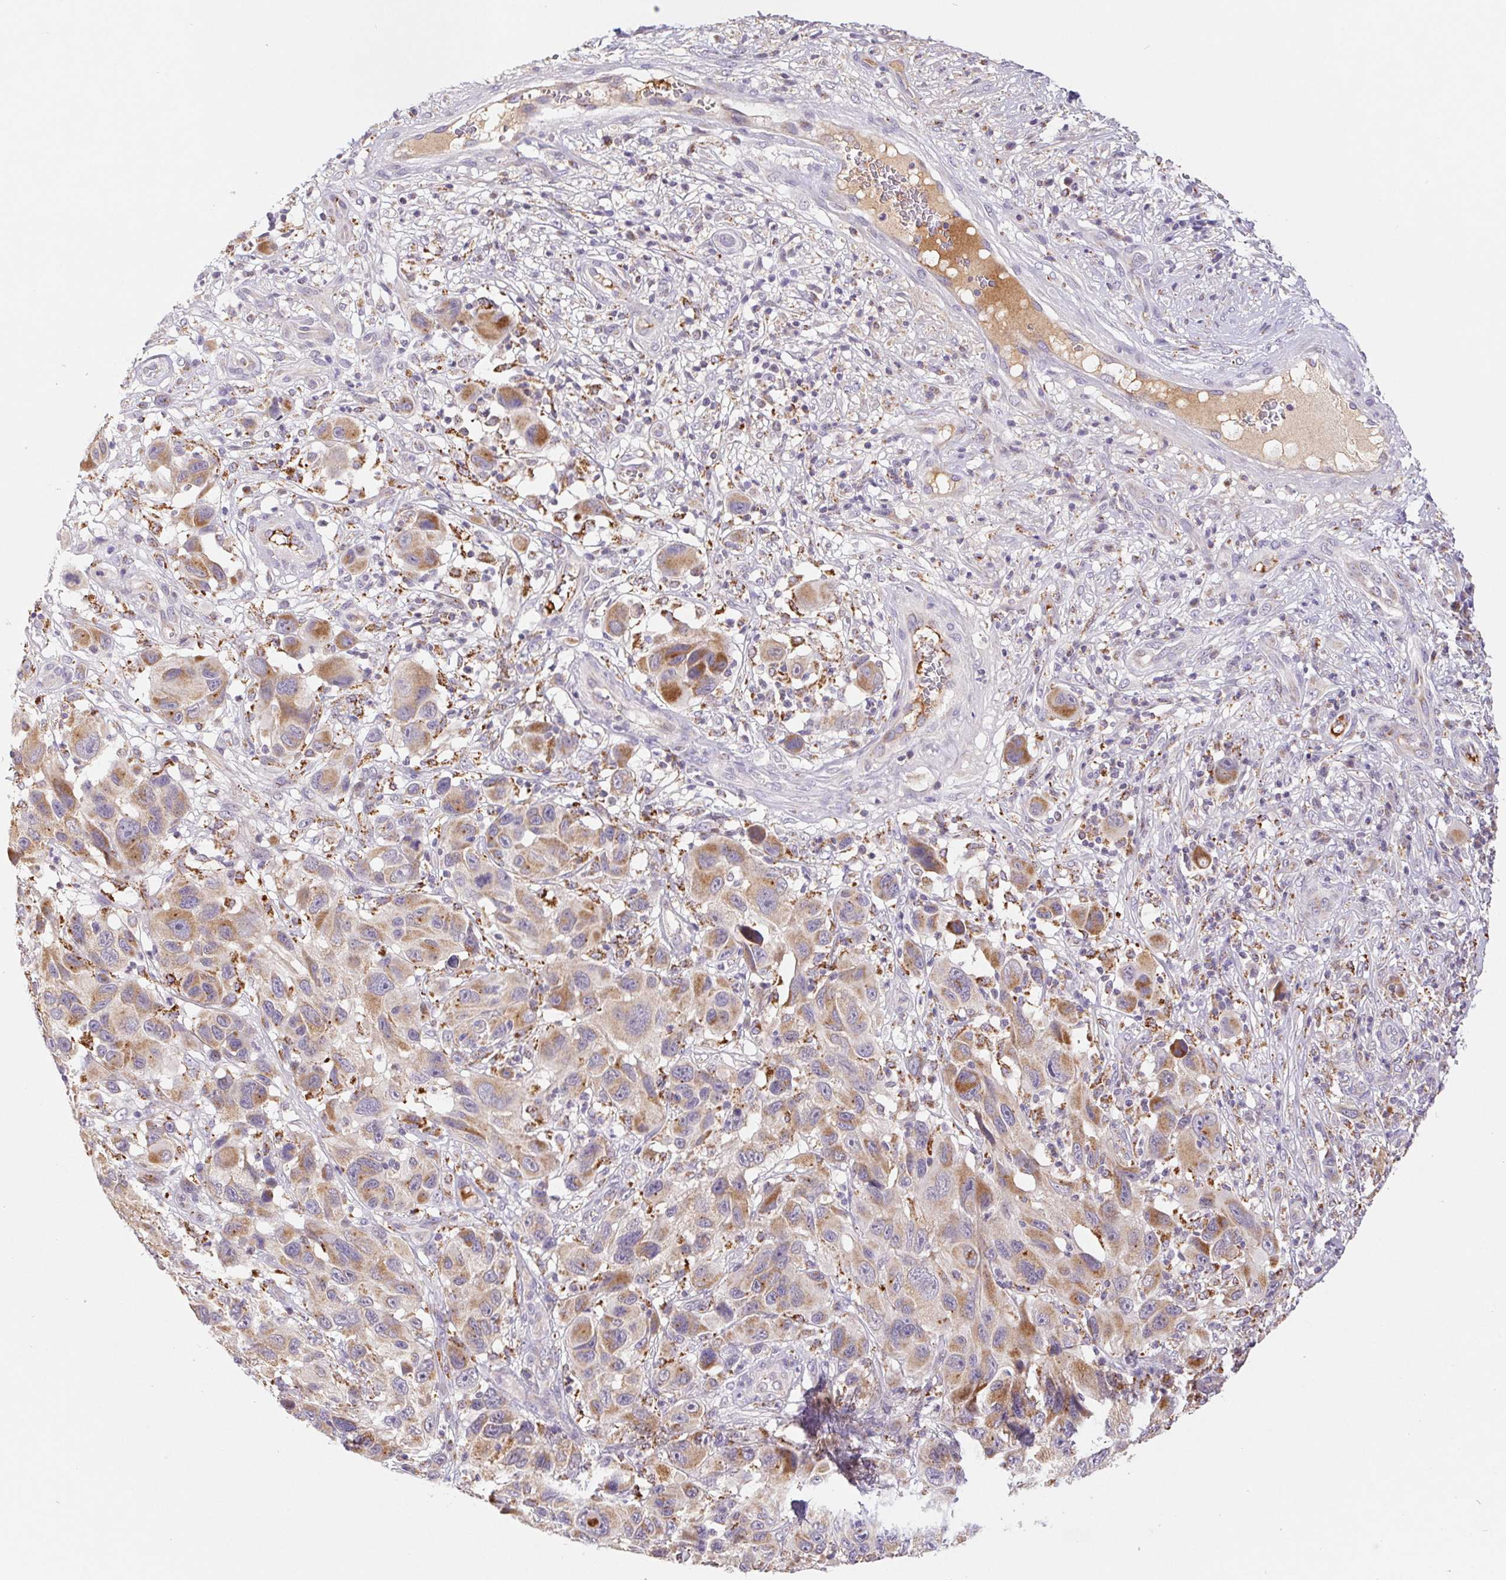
{"staining": {"intensity": "moderate", "quantity": "25%-75%", "location": "cytoplasmic/membranous"}, "tissue": "melanoma", "cell_type": "Tumor cells", "image_type": "cancer", "snomed": [{"axis": "morphology", "description": "Malignant melanoma, NOS"}, {"axis": "topography", "description": "Skin"}], "caption": "Immunohistochemical staining of human malignant melanoma reveals medium levels of moderate cytoplasmic/membranous positivity in approximately 25%-75% of tumor cells. (Brightfield microscopy of DAB IHC at high magnification).", "gene": "EMC6", "patient": {"sex": "male", "age": 53}}